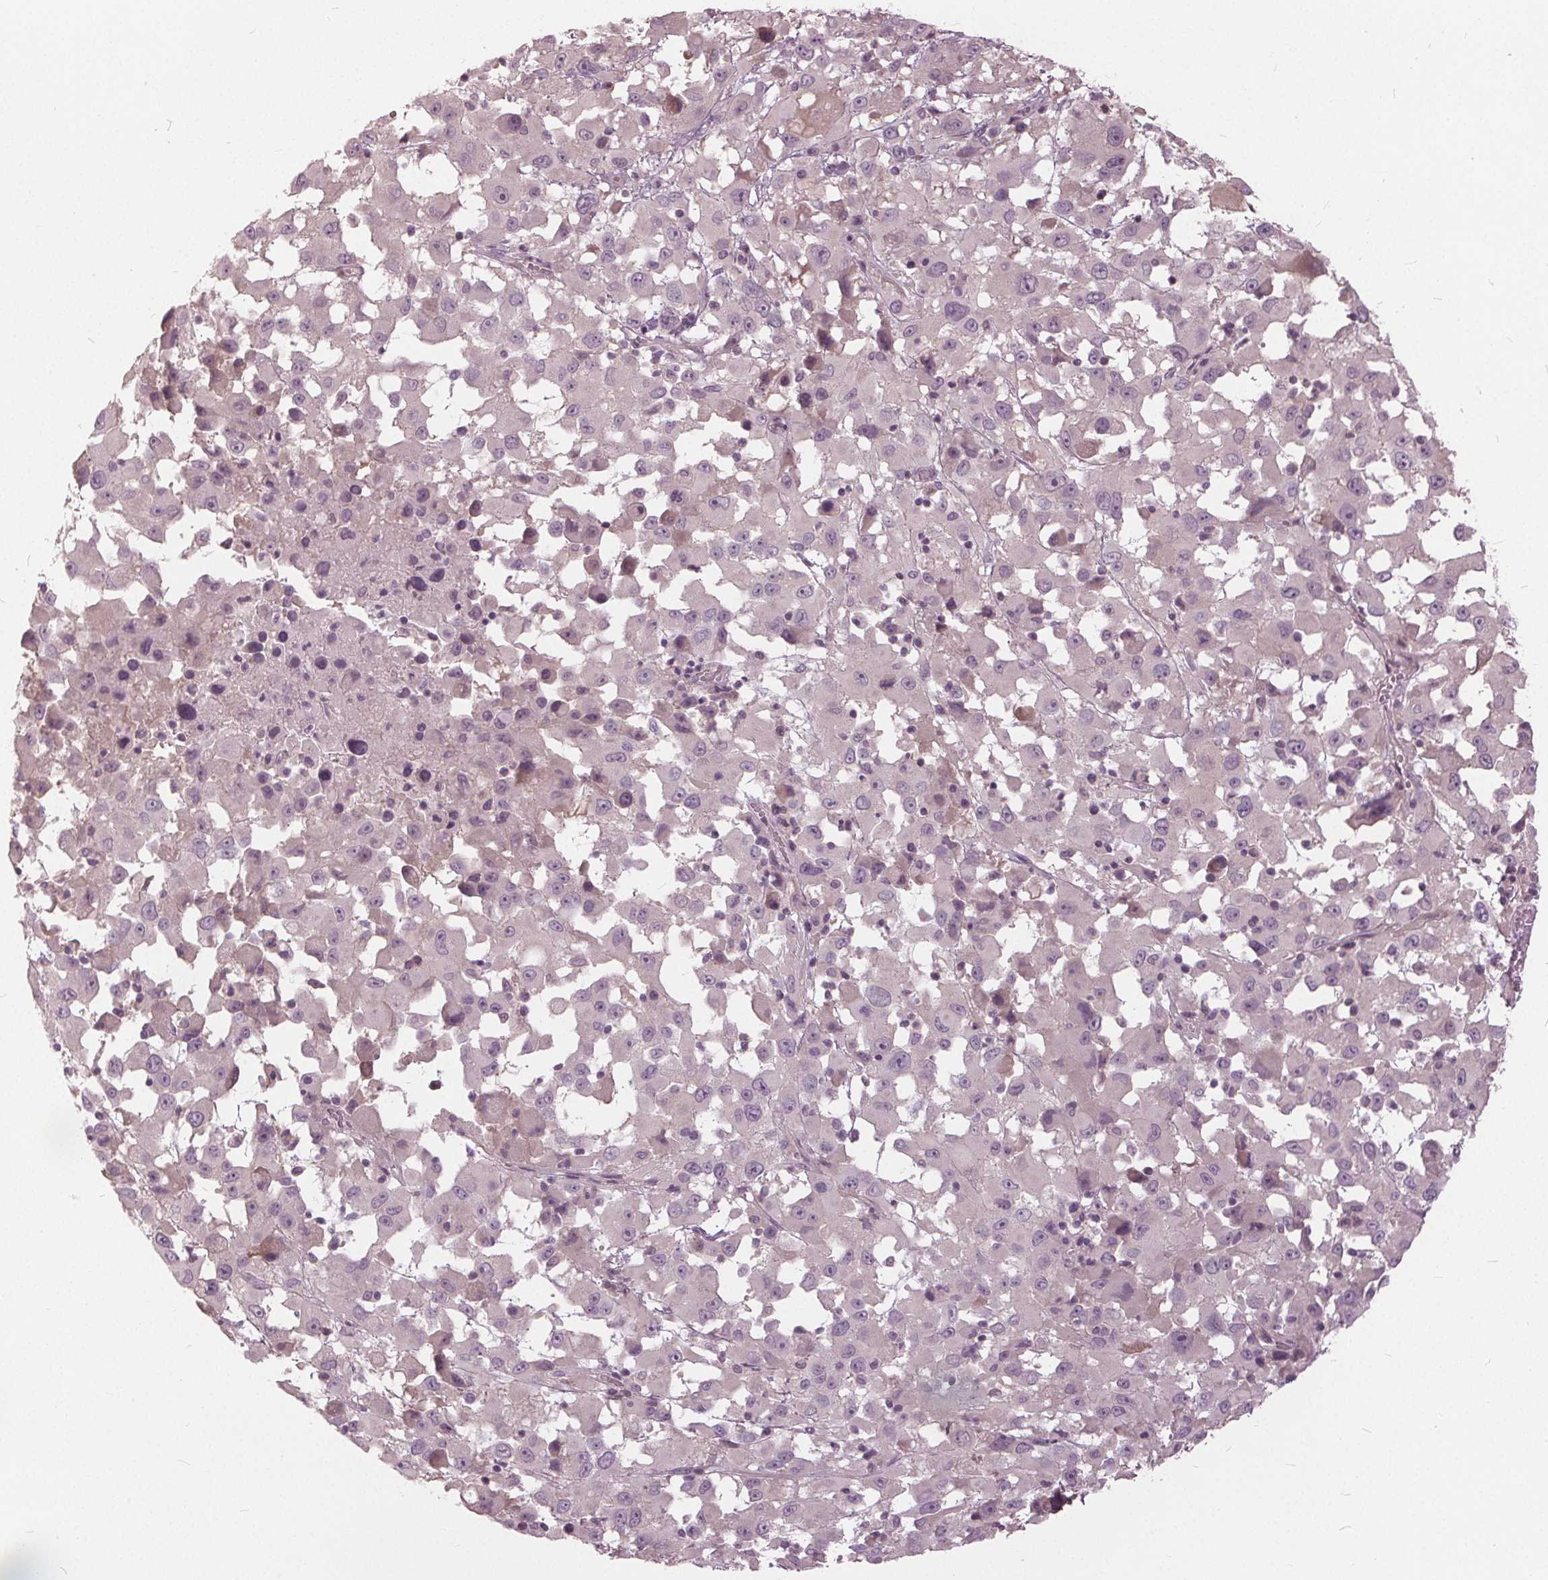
{"staining": {"intensity": "negative", "quantity": "none", "location": "none"}, "tissue": "melanoma", "cell_type": "Tumor cells", "image_type": "cancer", "snomed": [{"axis": "morphology", "description": "Malignant melanoma, Metastatic site"}, {"axis": "topography", "description": "Soft tissue"}], "caption": "Immunohistochemistry (IHC) photomicrograph of malignant melanoma (metastatic site) stained for a protein (brown), which reveals no expression in tumor cells.", "gene": "KLK13", "patient": {"sex": "male", "age": 50}}